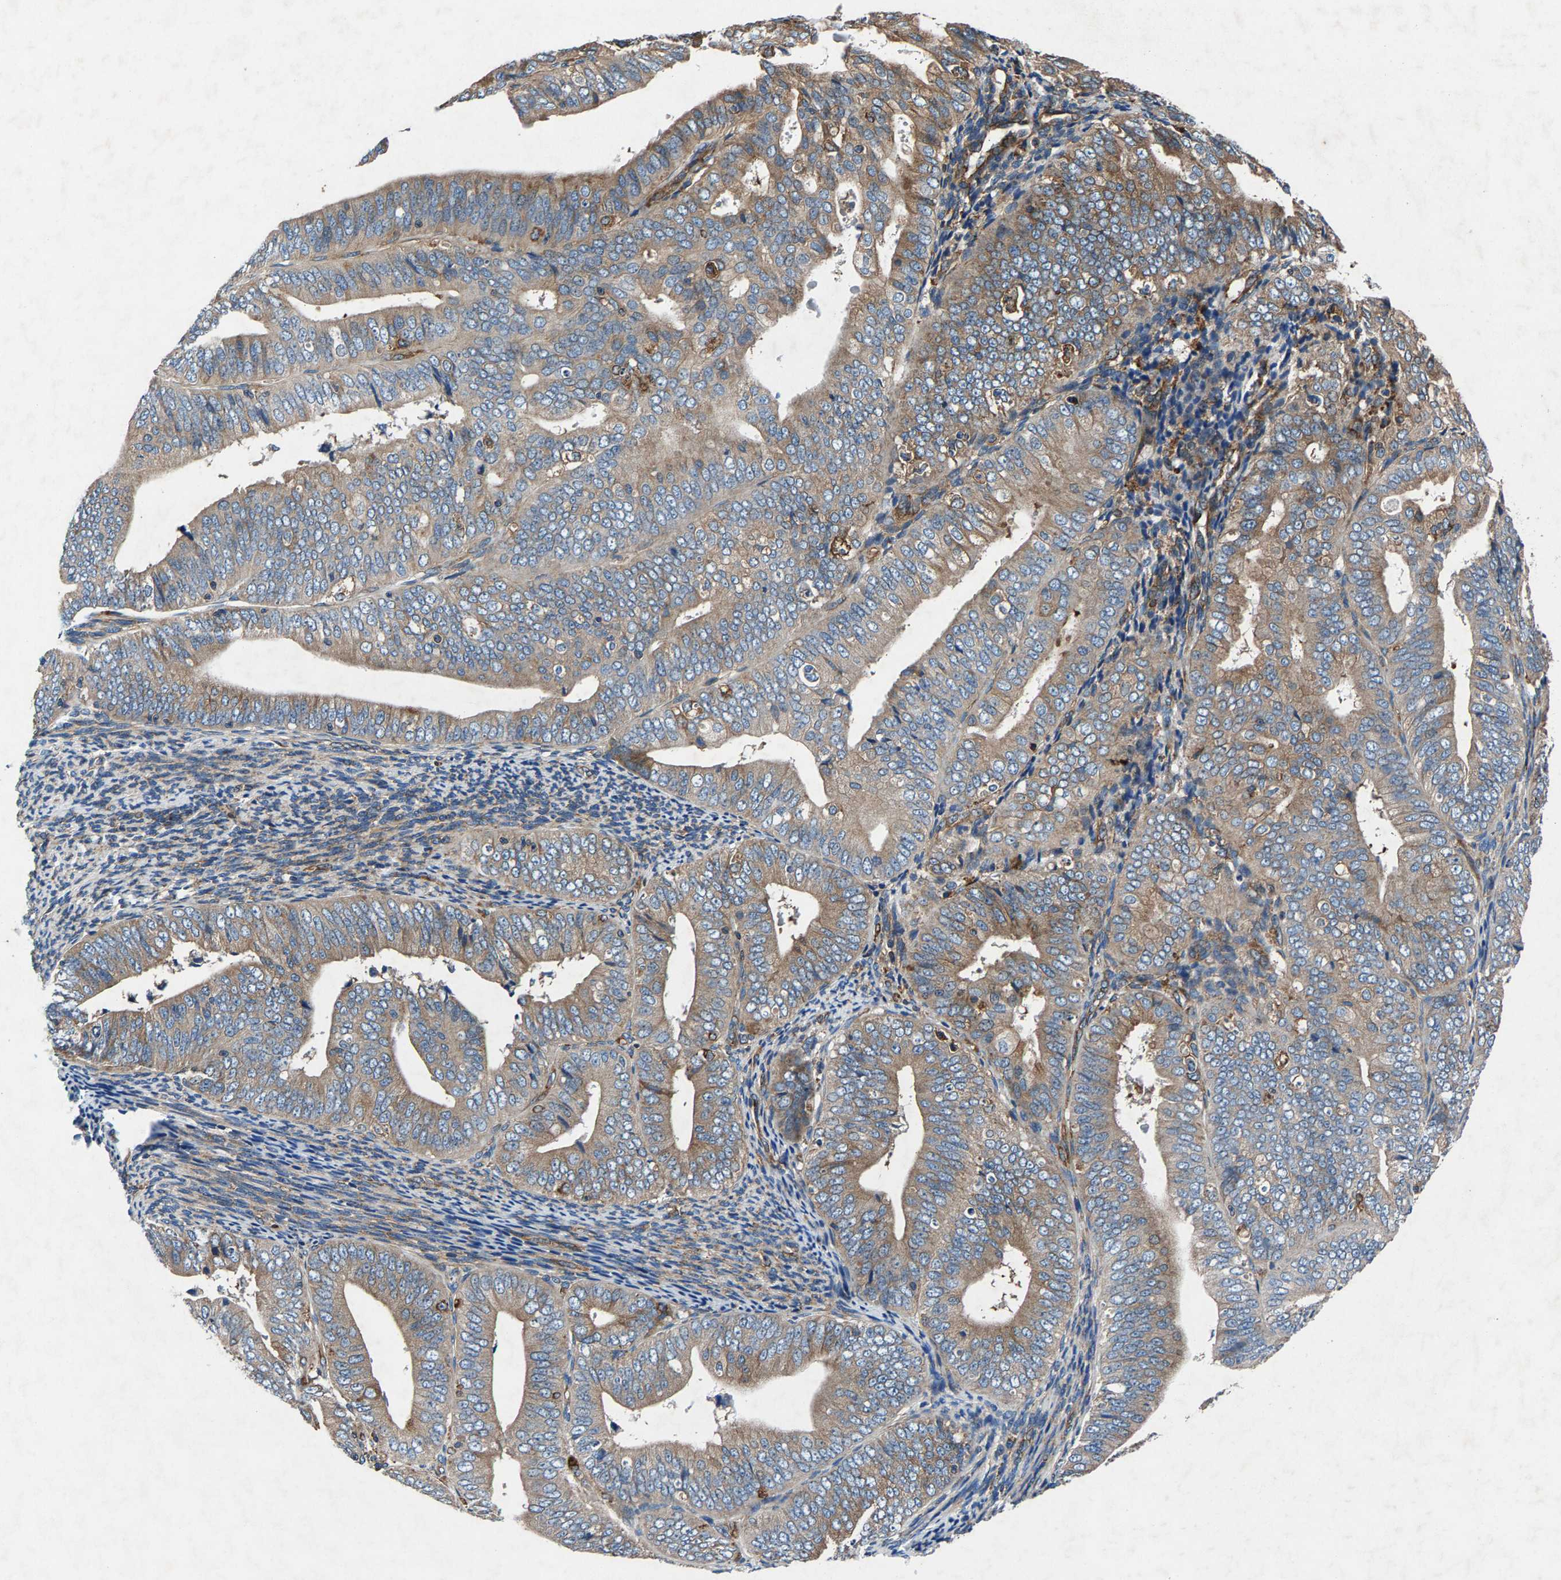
{"staining": {"intensity": "moderate", "quantity": ">75%", "location": "cytoplasmic/membranous"}, "tissue": "endometrial cancer", "cell_type": "Tumor cells", "image_type": "cancer", "snomed": [{"axis": "morphology", "description": "Adenocarcinoma, NOS"}, {"axis": "topography", "description": "Endometrium"}], "caption": "A brown stain highlights moderate cytoplasmic/membranous staining of a protein in human endometrial cancer tumor cells. Using DAB (brown) and hematoxylin (blue) stains, captured at high magnification using brightfield microscopy.", "gene": "LPCAT1", "patient": {"sex": "female", "age": 63}}